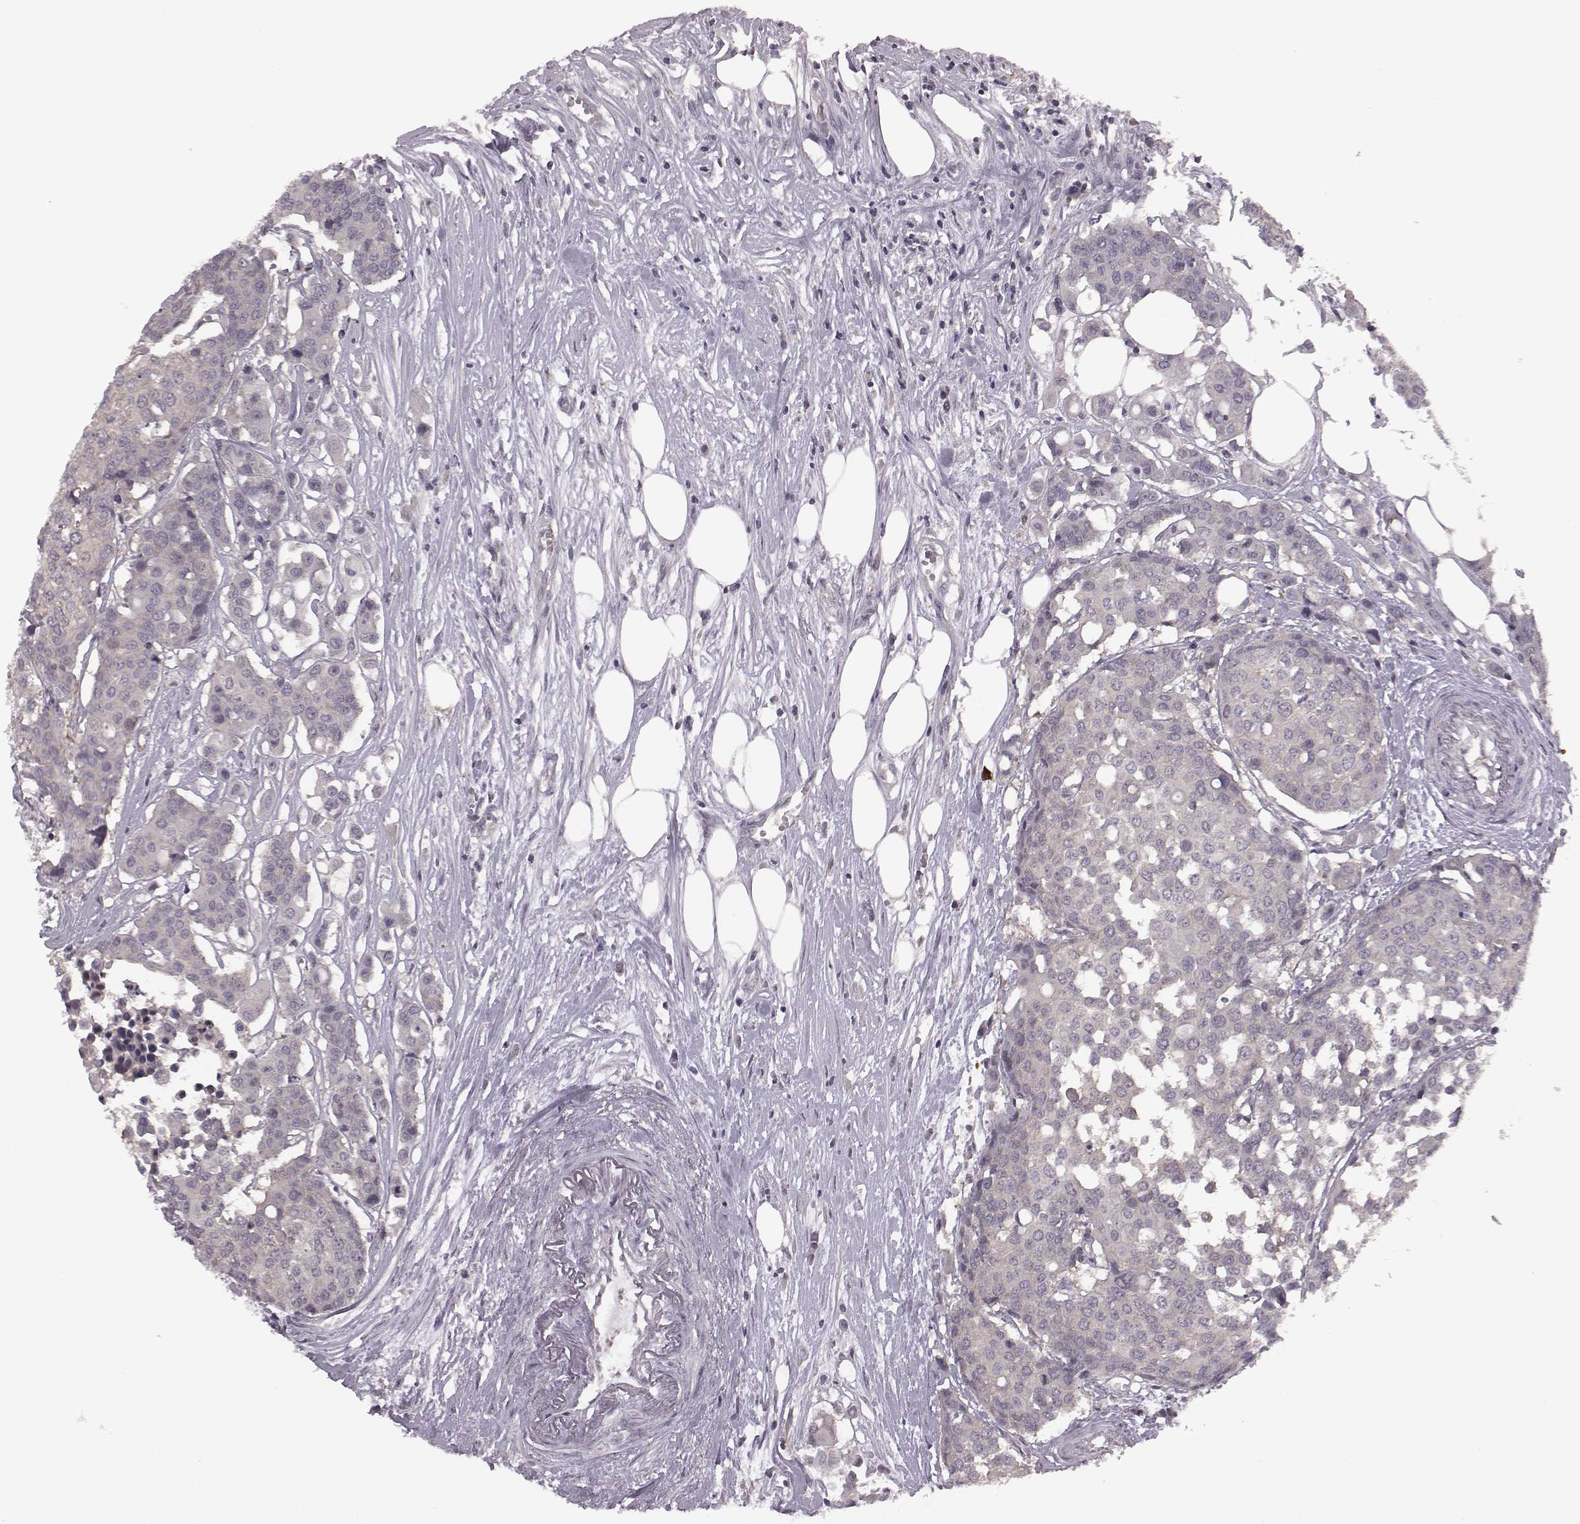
{"staining": {"intensity": "negative", "quantity": "none", "location": "none"}, "tissue": "carcinoid", "cell_type": "Tumor cells", "image_type": "cancer", "snomed": [{"axis": "morphology", "description": "Carcinoid, malignant, NOS"}, {"axis": "topography", "description": "Colon"}], "caption": "Photomicrograph shows no significant protein staining in tumor cells of malignant carcinoid.", "gene": "BICDL1", "patient": {"sex": "male", "age": 81}}